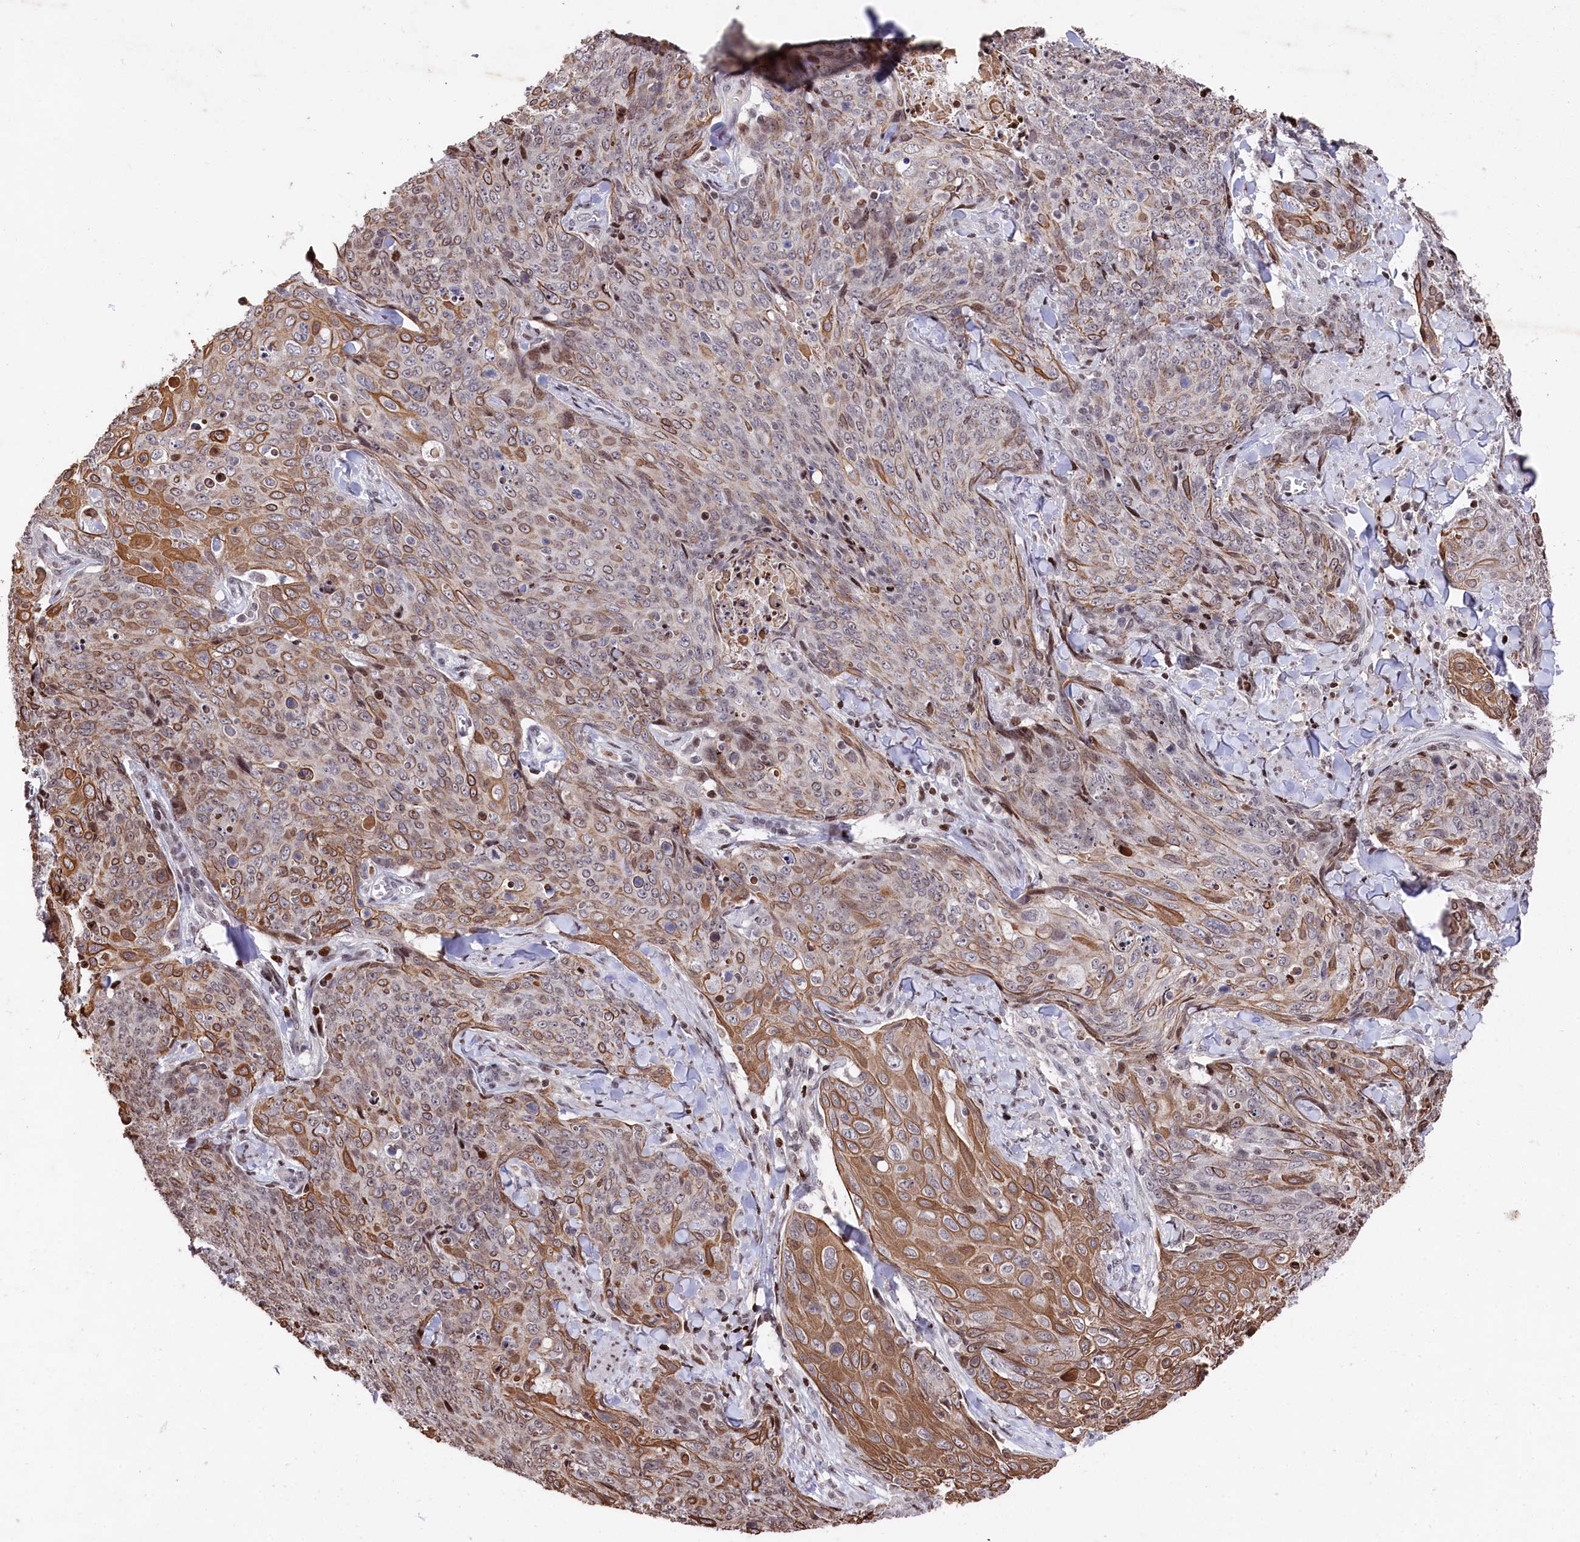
{"staining": {"intensity": "moderate", "quantity": "<25%", "location": "cytoplasmic/membranous"}, "tissue": "skin cancer", "cell_type": "Tumor cells", "image_type": "cancer", "snomed": [{"axis": "morphology", "description": "Squamous cell carcinoma, NOS"}, {"axis": "topography", "description": "Skin"}, {"axis": "topography", "description": "Vulva"}], "caption": "Immunohistochemical staining of human skin cancer exhibits low levels of moderate cytoplasmic/membranous staining in approximately <25% of tumor cells.", "gene": "MCF2L2", "patient": {"sex": "female", "age": 85}}